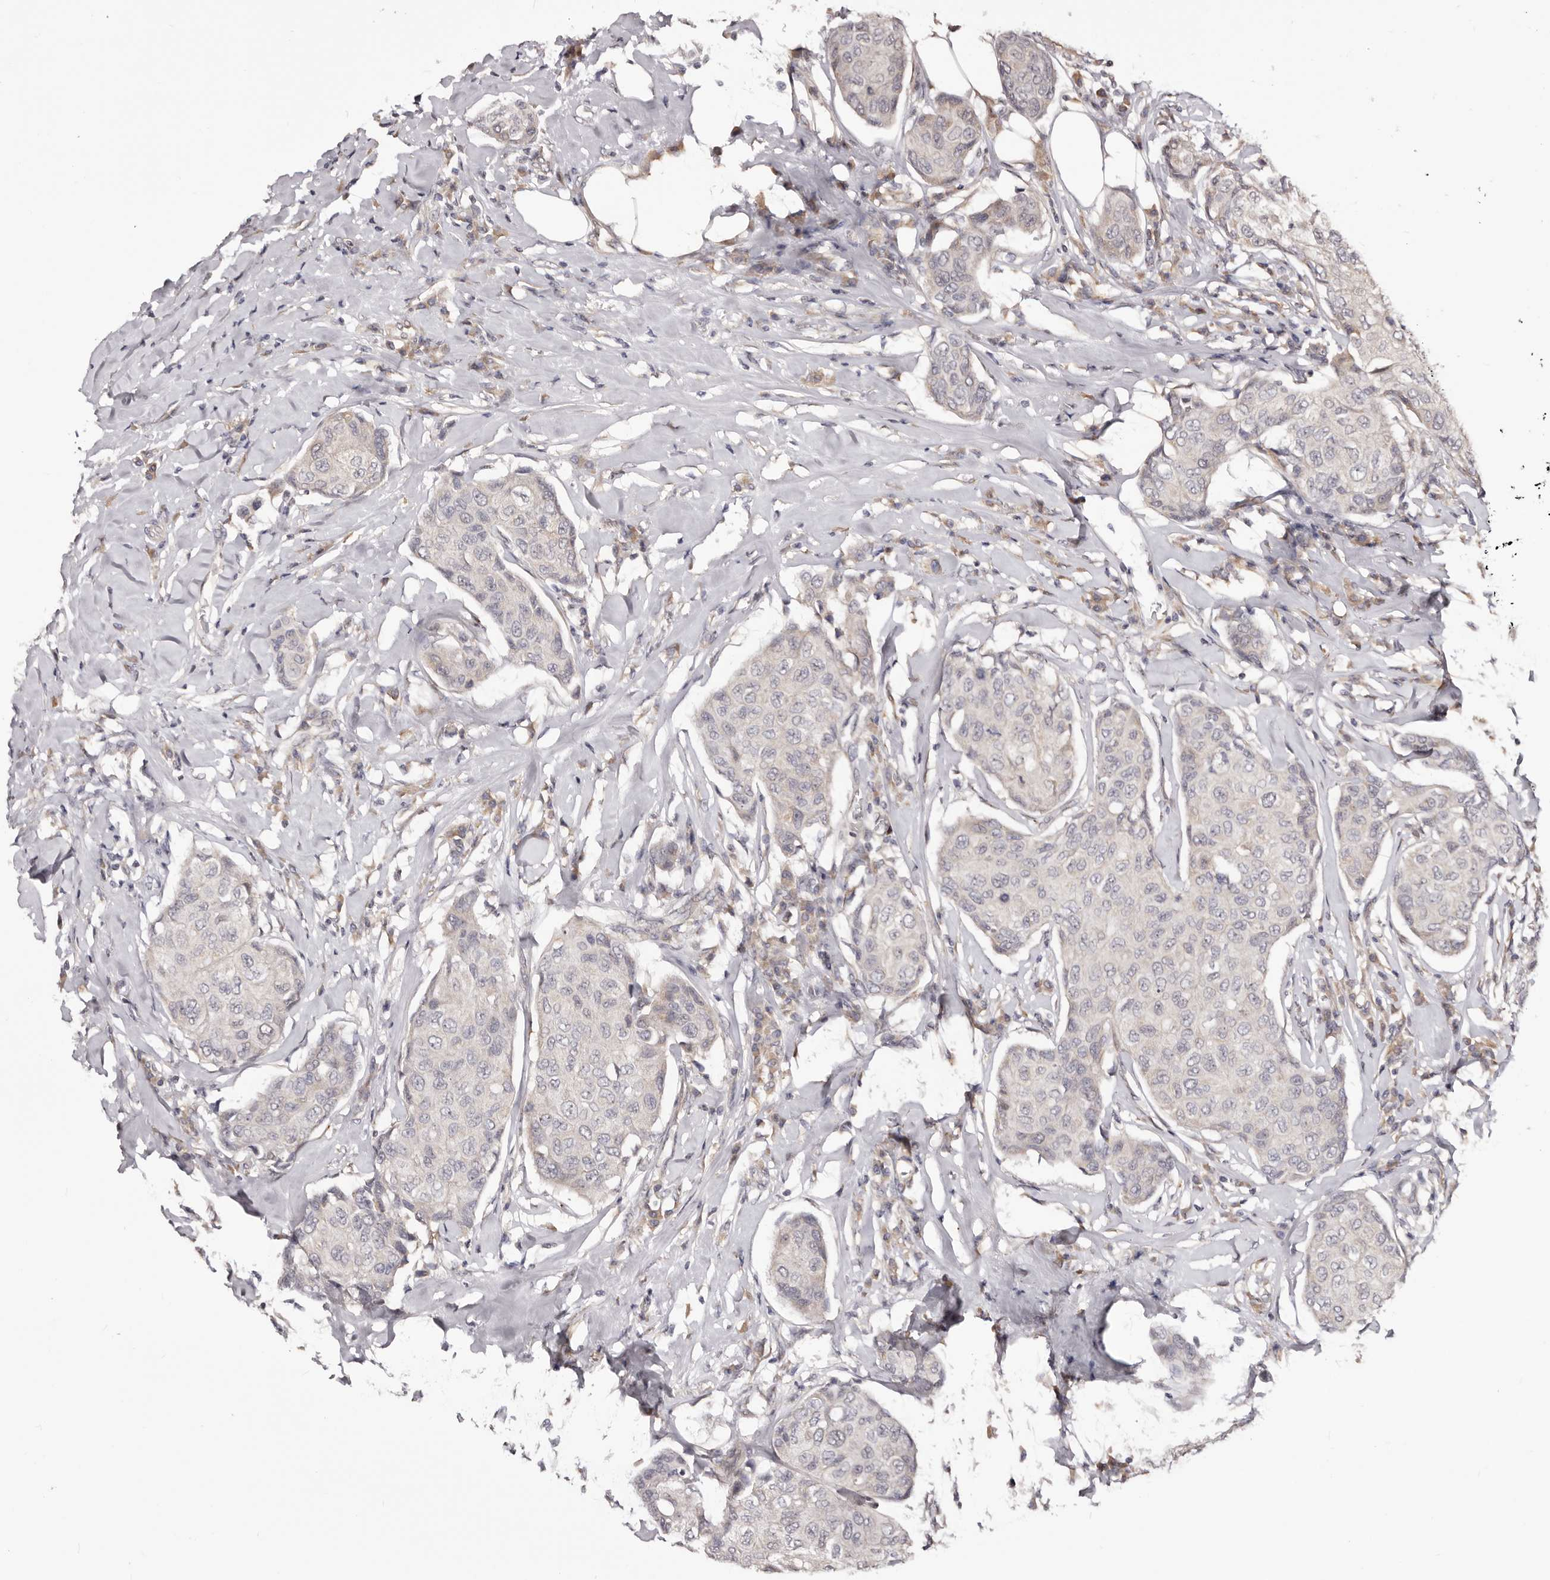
{"staining": {"intensity": "negative", "quantity": "none", "location": "none"}, "tissue": "breast cancer", "cell_type": "Tumor cells", "image_type": "cancer", "snomed": [{"axis": "morphology", "description": "Duct carcinoma"}, {"axis": "topography", "description": "Breast"}], "caption": "High magnification brightfield microscopy of infiltrating ductal carcinoma (breast) stained with DAB (brown) and counterstained with hematoxylin (blue): tumor cells show no significant expression.", "gene": "NOL12", "patient": {"sex": "female", "age": 80}}